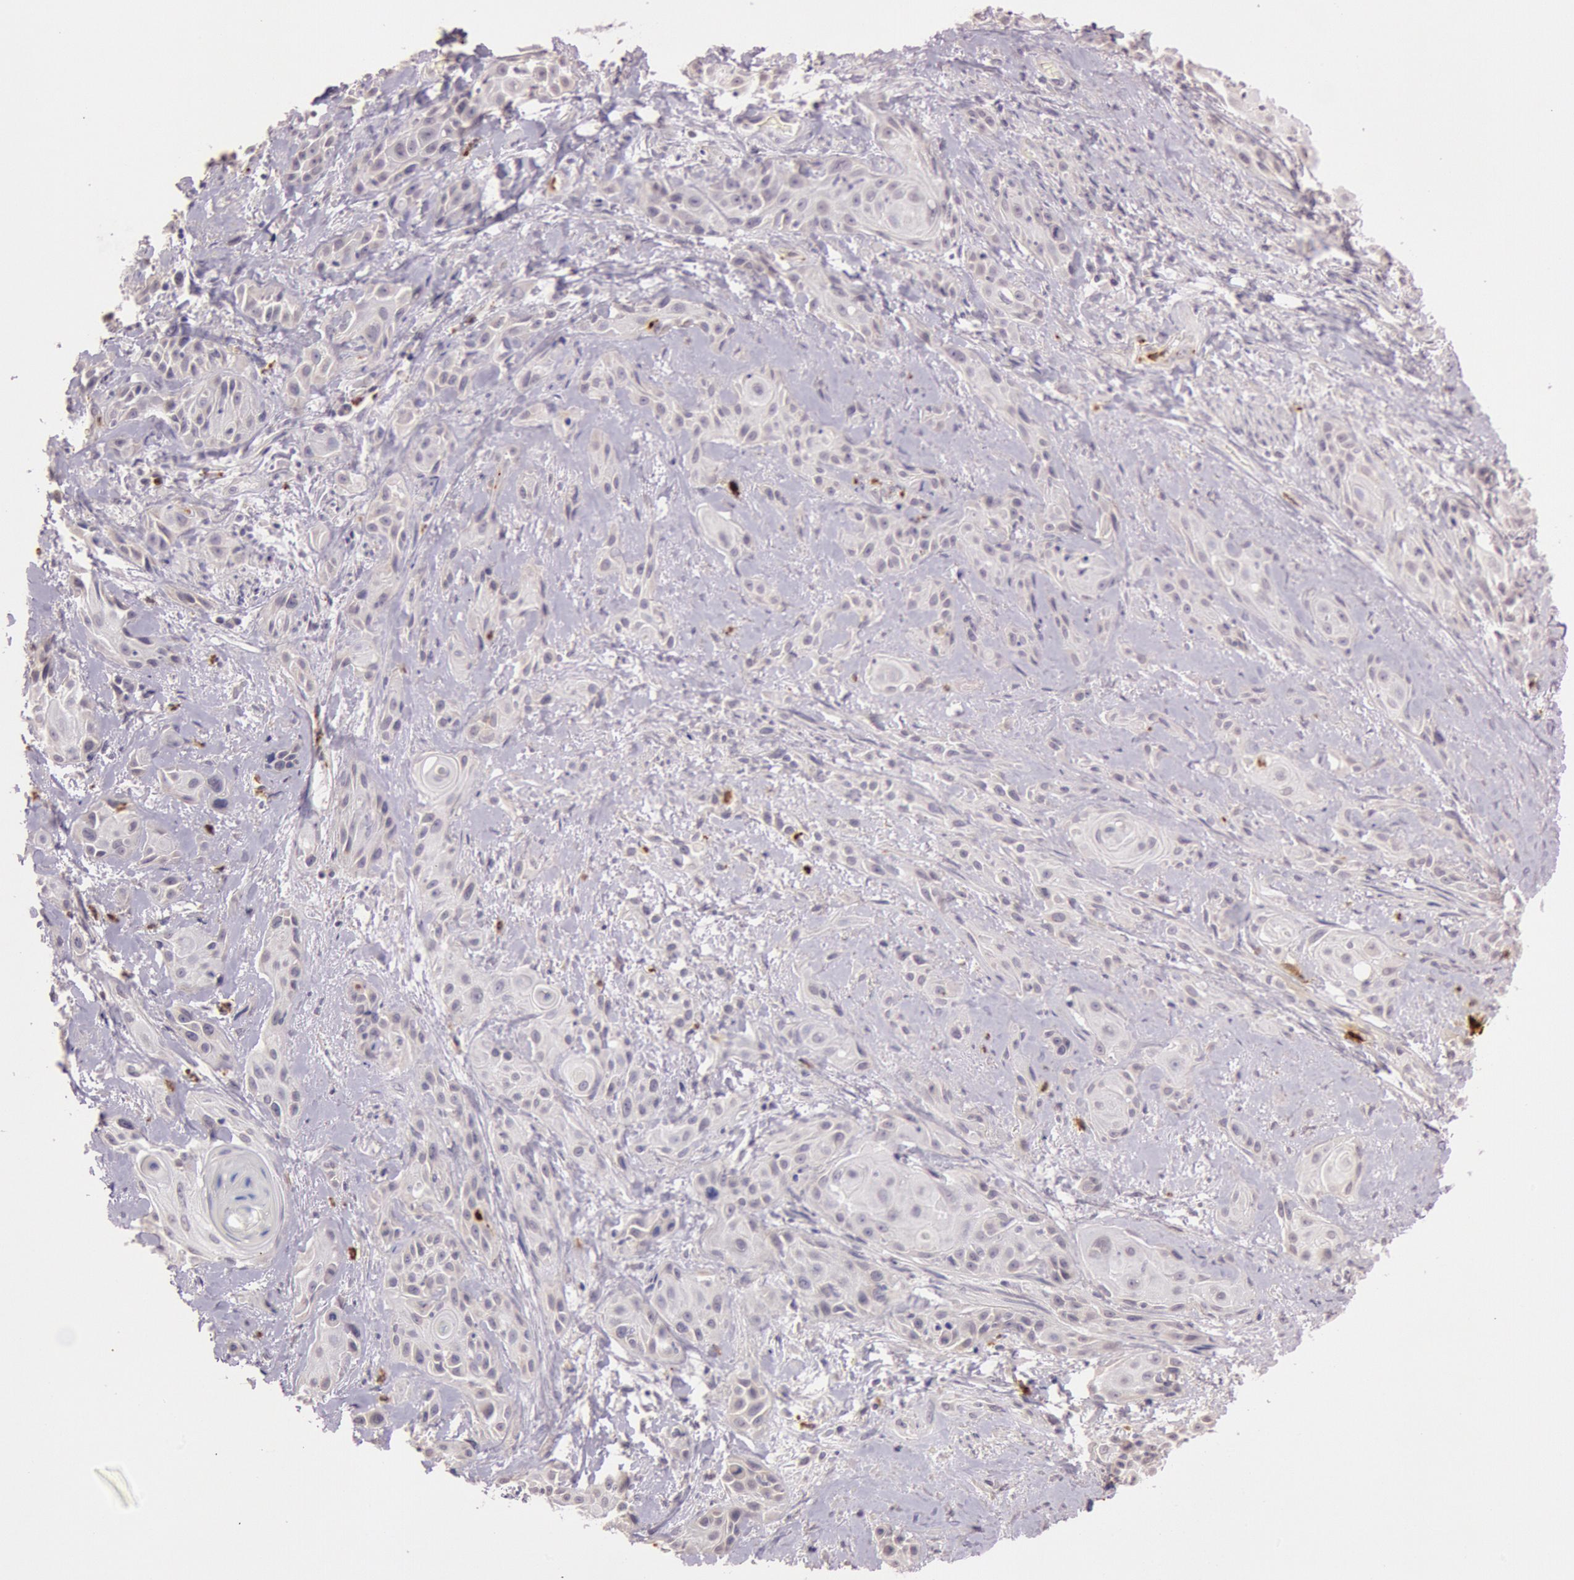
{"staining": {"intensity": "negative", "quantity": "none", "location": "none"}, "tissue": "skin cancer", "cell_type": "Tumor cells", "image_type": "cancer", "snomed": [{"axis": "morphology", "description": "Squamous cell carcinoma, NOS"}, {"axis": "topography", "description": "Skin"}, {"axis": "topography", "description": "Anal"}], "caption": "IHC of human skin cancer (squamous cell carcinoma) exhibits no staining in tumor cells. (DAB immunohistochemistry (IHC), high magnification).", "gene": "KDM6A", "patient": {"sex": "male", "age": 64}}